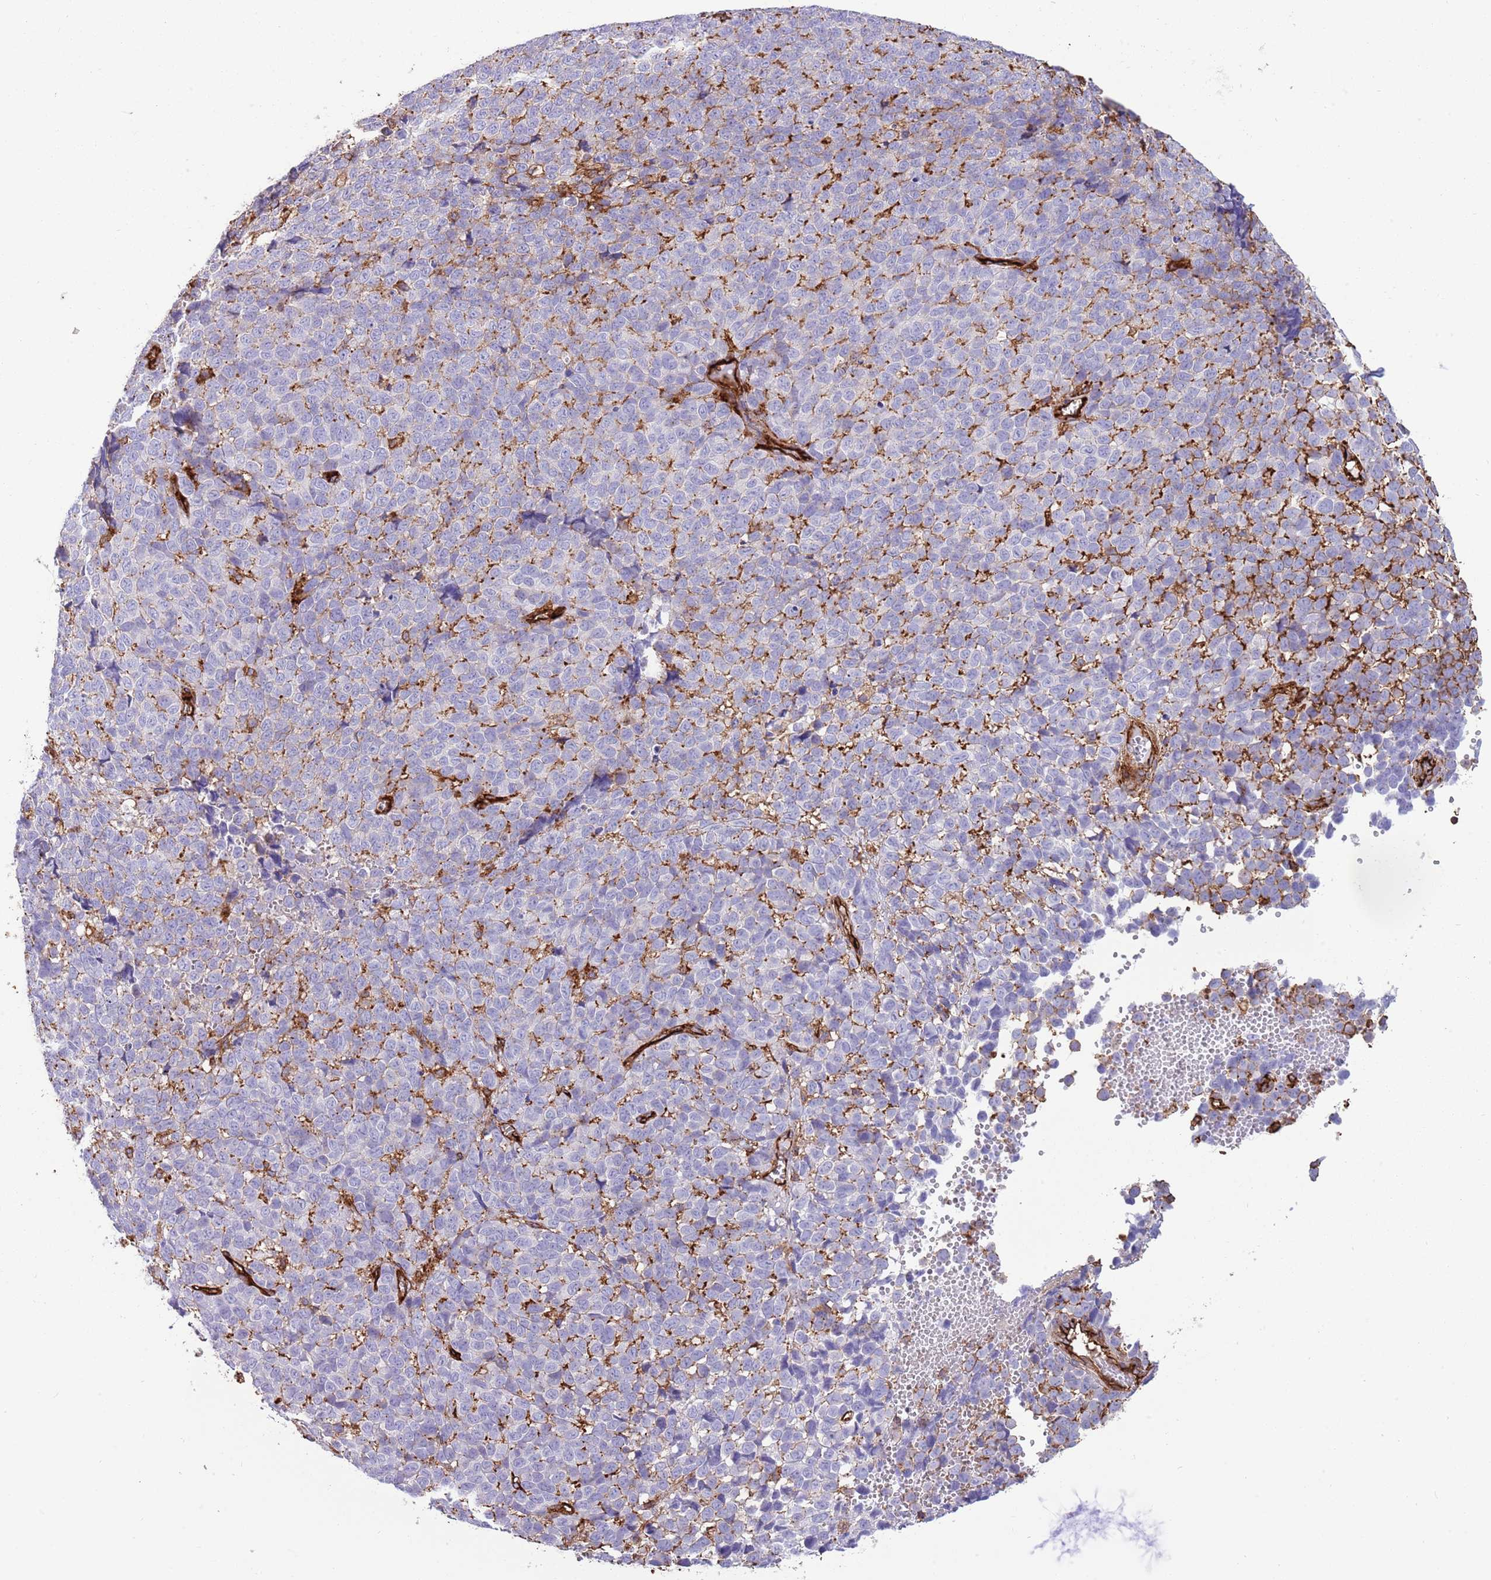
{"staining": {"intensity": "negative", "quantity": "none", "location": "none"}, "tissue": "melanoma", "cell_type": "Tumor cells", "image_type": "cancer", "snomed": [{"axis": "morphology", "description": "Malignant melanoma, NOS"}, {"axis": "topography", "description": "Nose, NOS"}], "caption": "Histopathology image shows no significant protein staining in tumor cells of melanoma. The staining is performed using DAB (3,3'-diaminobenzidine) brown chromogen with nuclei counter-stained in using hematoxylin.", "gene": "KBTBD7", "patient": {"sex": "female", "age": 48}}